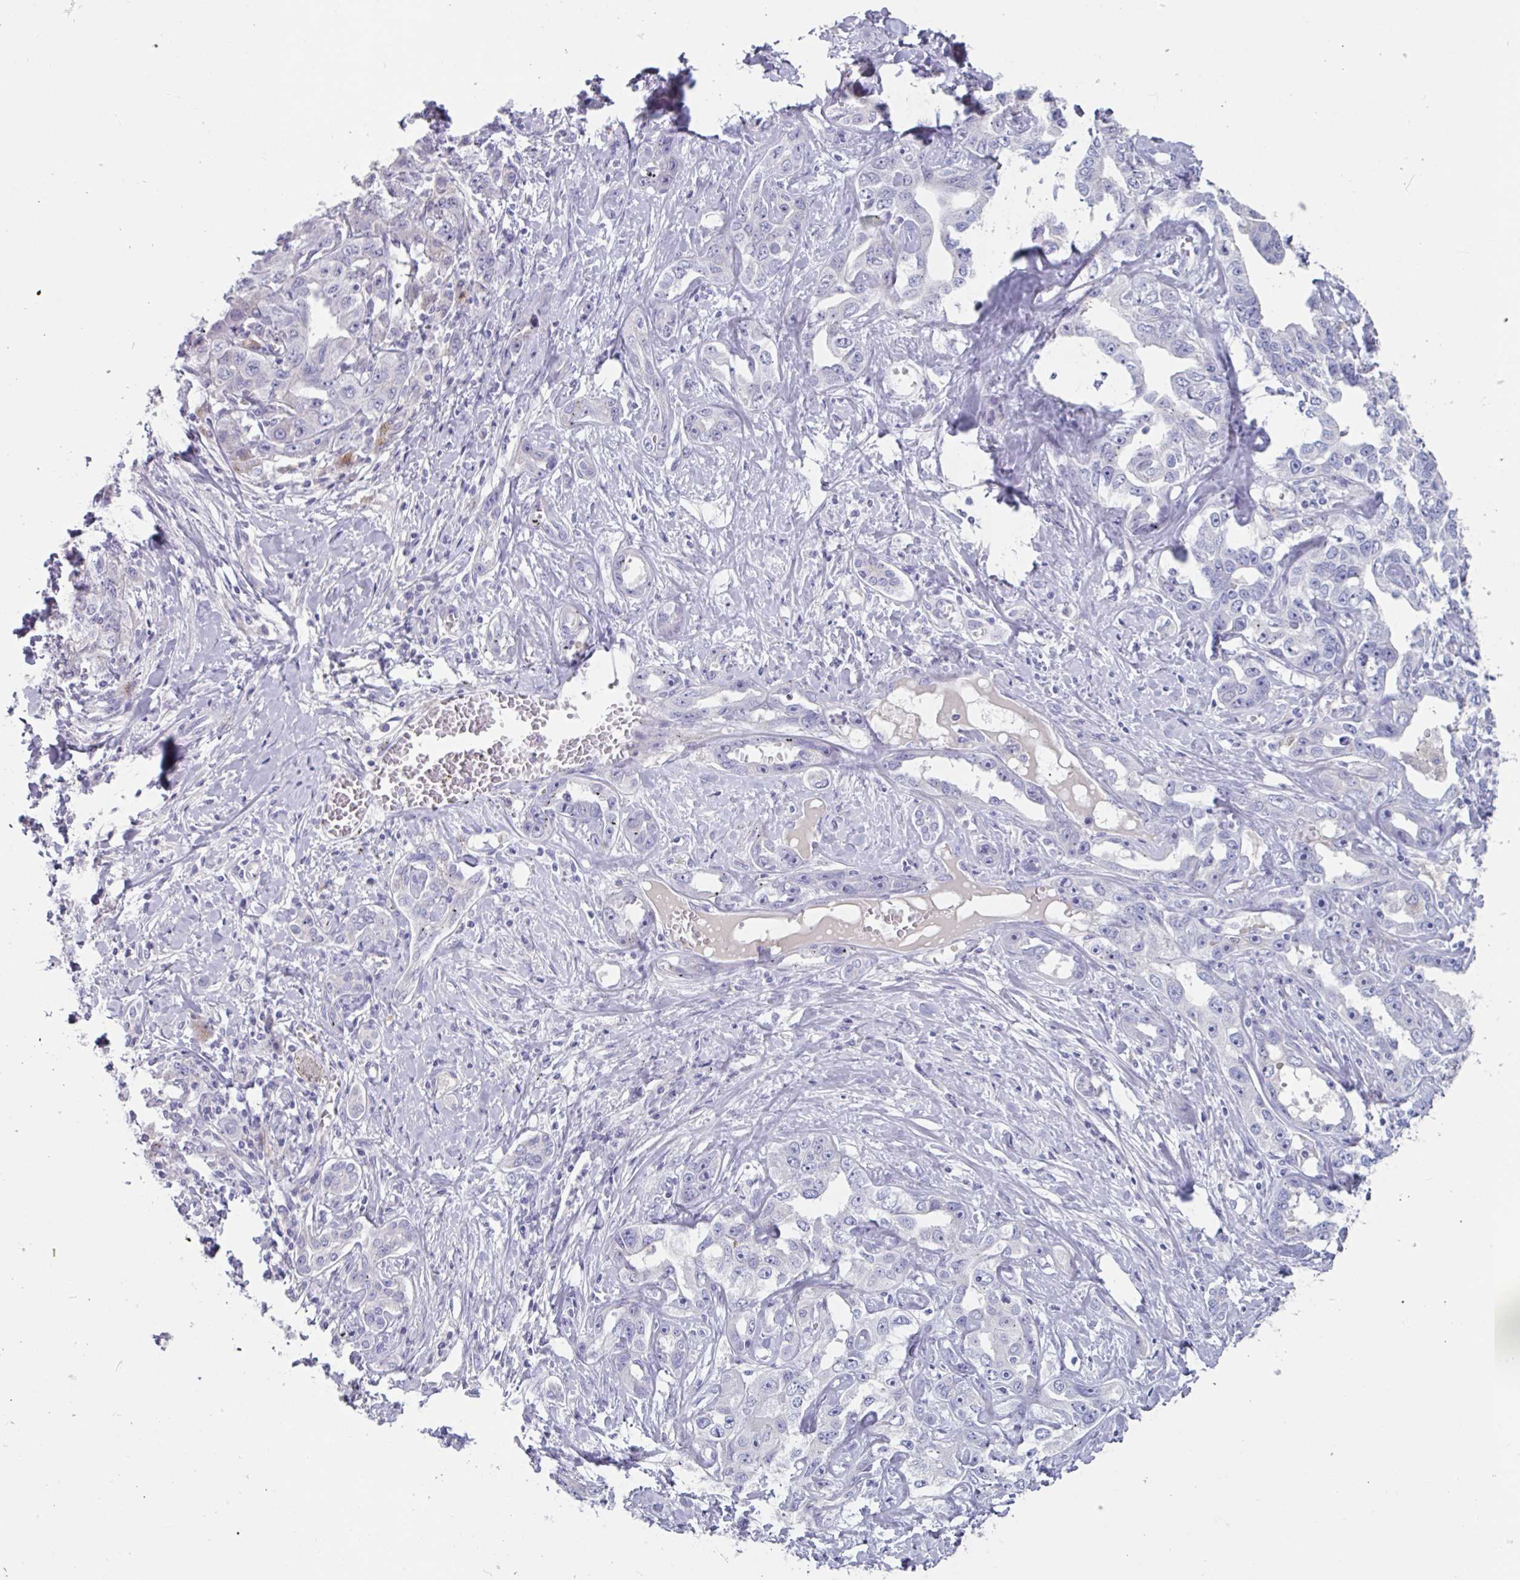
{"staining": {"intensity": "negative", "quantity": "none", "location": "none"}, "tissue": "liver cancer", "cell_type": "Tumor cells", "image_type": "cancer", "snomed": [{"axis": "morphology", "description": "Cholangiocarcinoma"}, {"axis": "topography", "description": "Liver"}], "caption": "Tumor cells are negative for brown protein staining in liver cancer.", "gene": "OR2T10", "patient": {"sex": "male", "age": 59}}